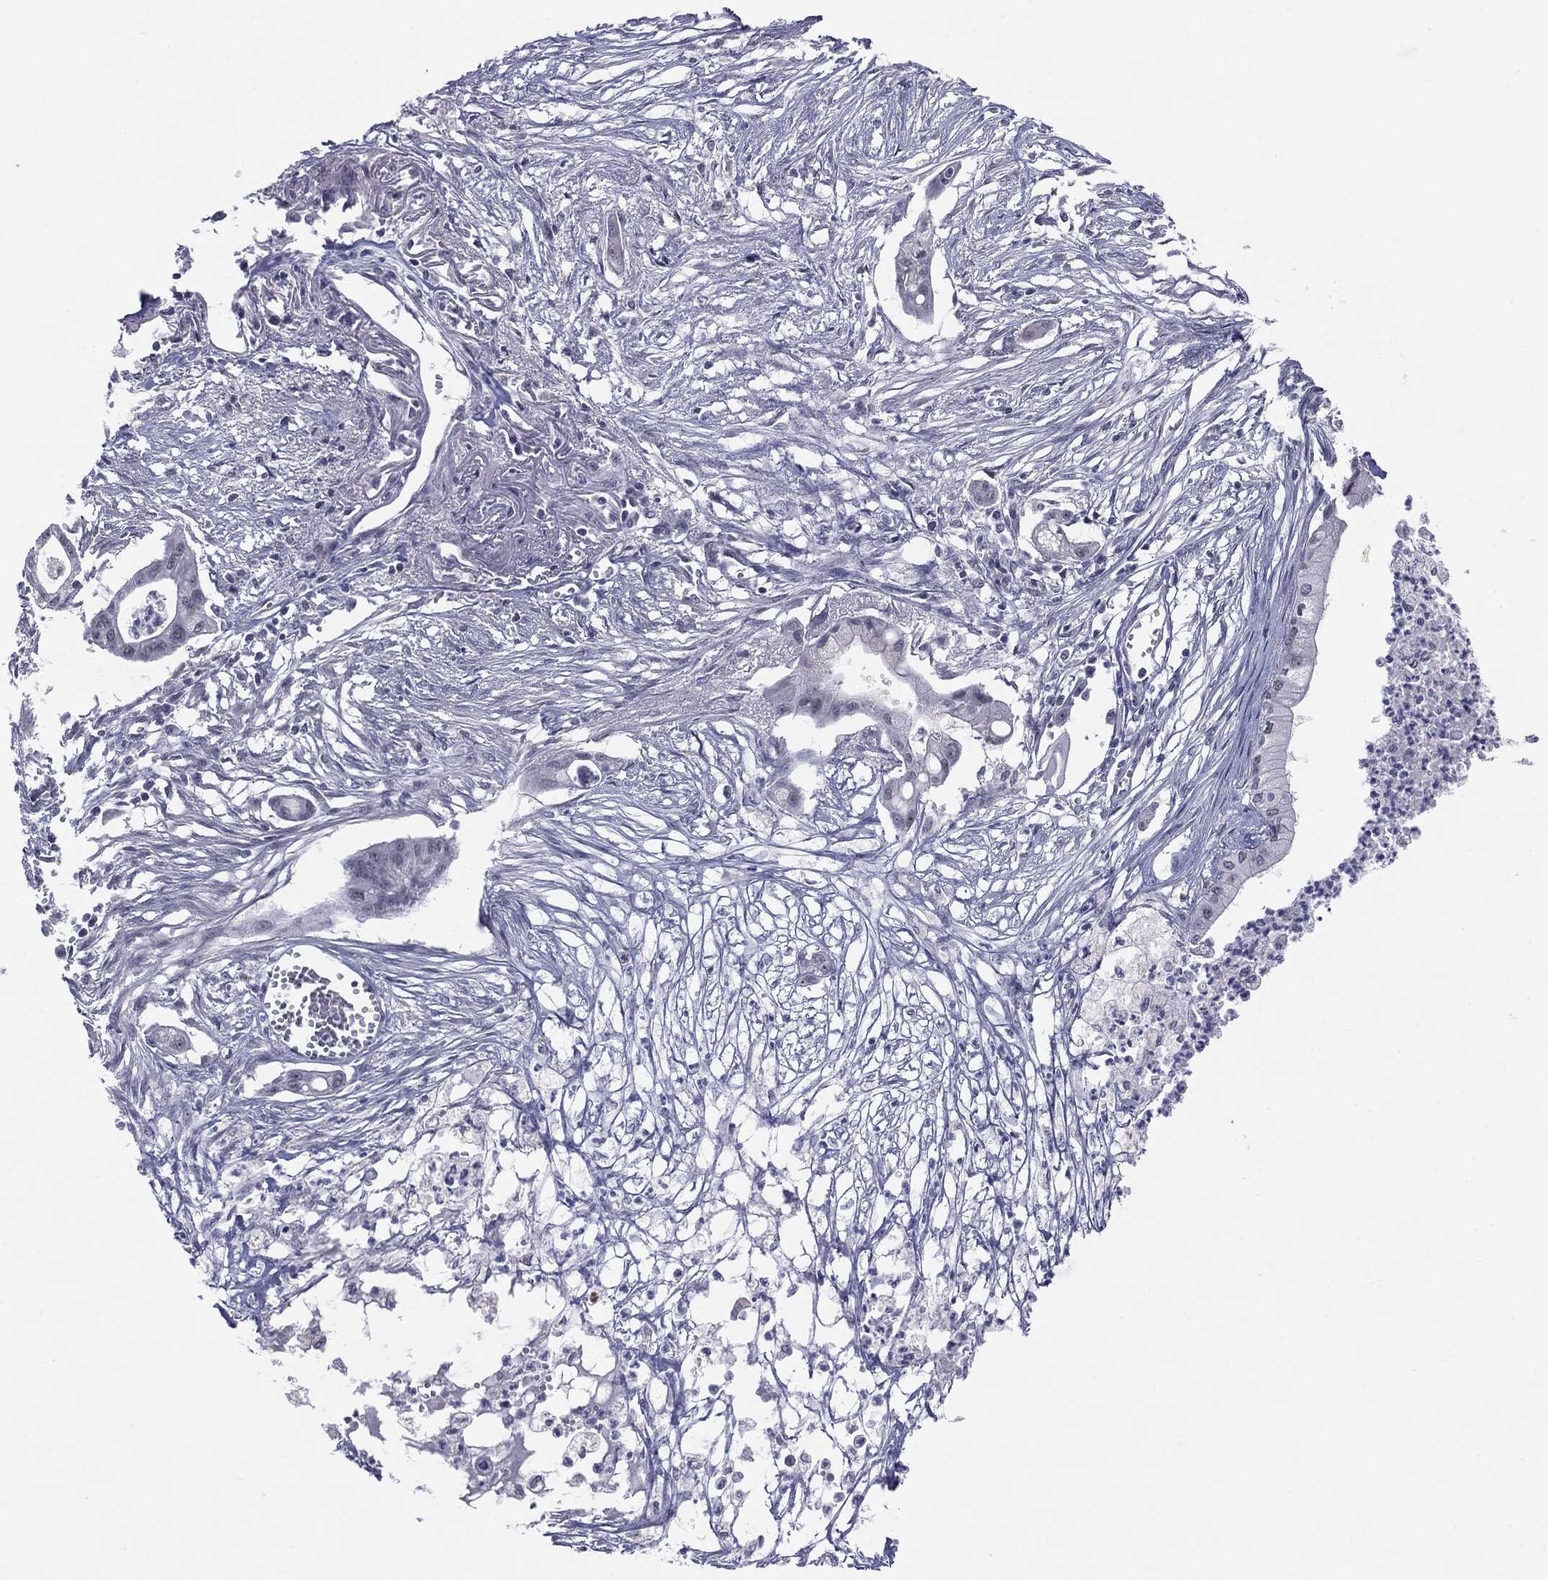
{"staining": {"intensity": "negative", "quantity": "none", "location": "none"}, "tissue": "pancreatic cancer", "cell_type": "Tumor cells", "image_type": "cancer", "snomed": [{"axis": "morphology", "description": "Normal tissue, NOS"}, {"axis": "morphology", "description": "Adenocarcinoma, NOS"}, {"axis": "topography", "description": "Pancreas"}], "caption": "Tumor cells are negative for protein expression in human adenocarcinoma (pancreatic).", "gene": "SLC5A5", "patient": {"sex": "female", "age": 58}}